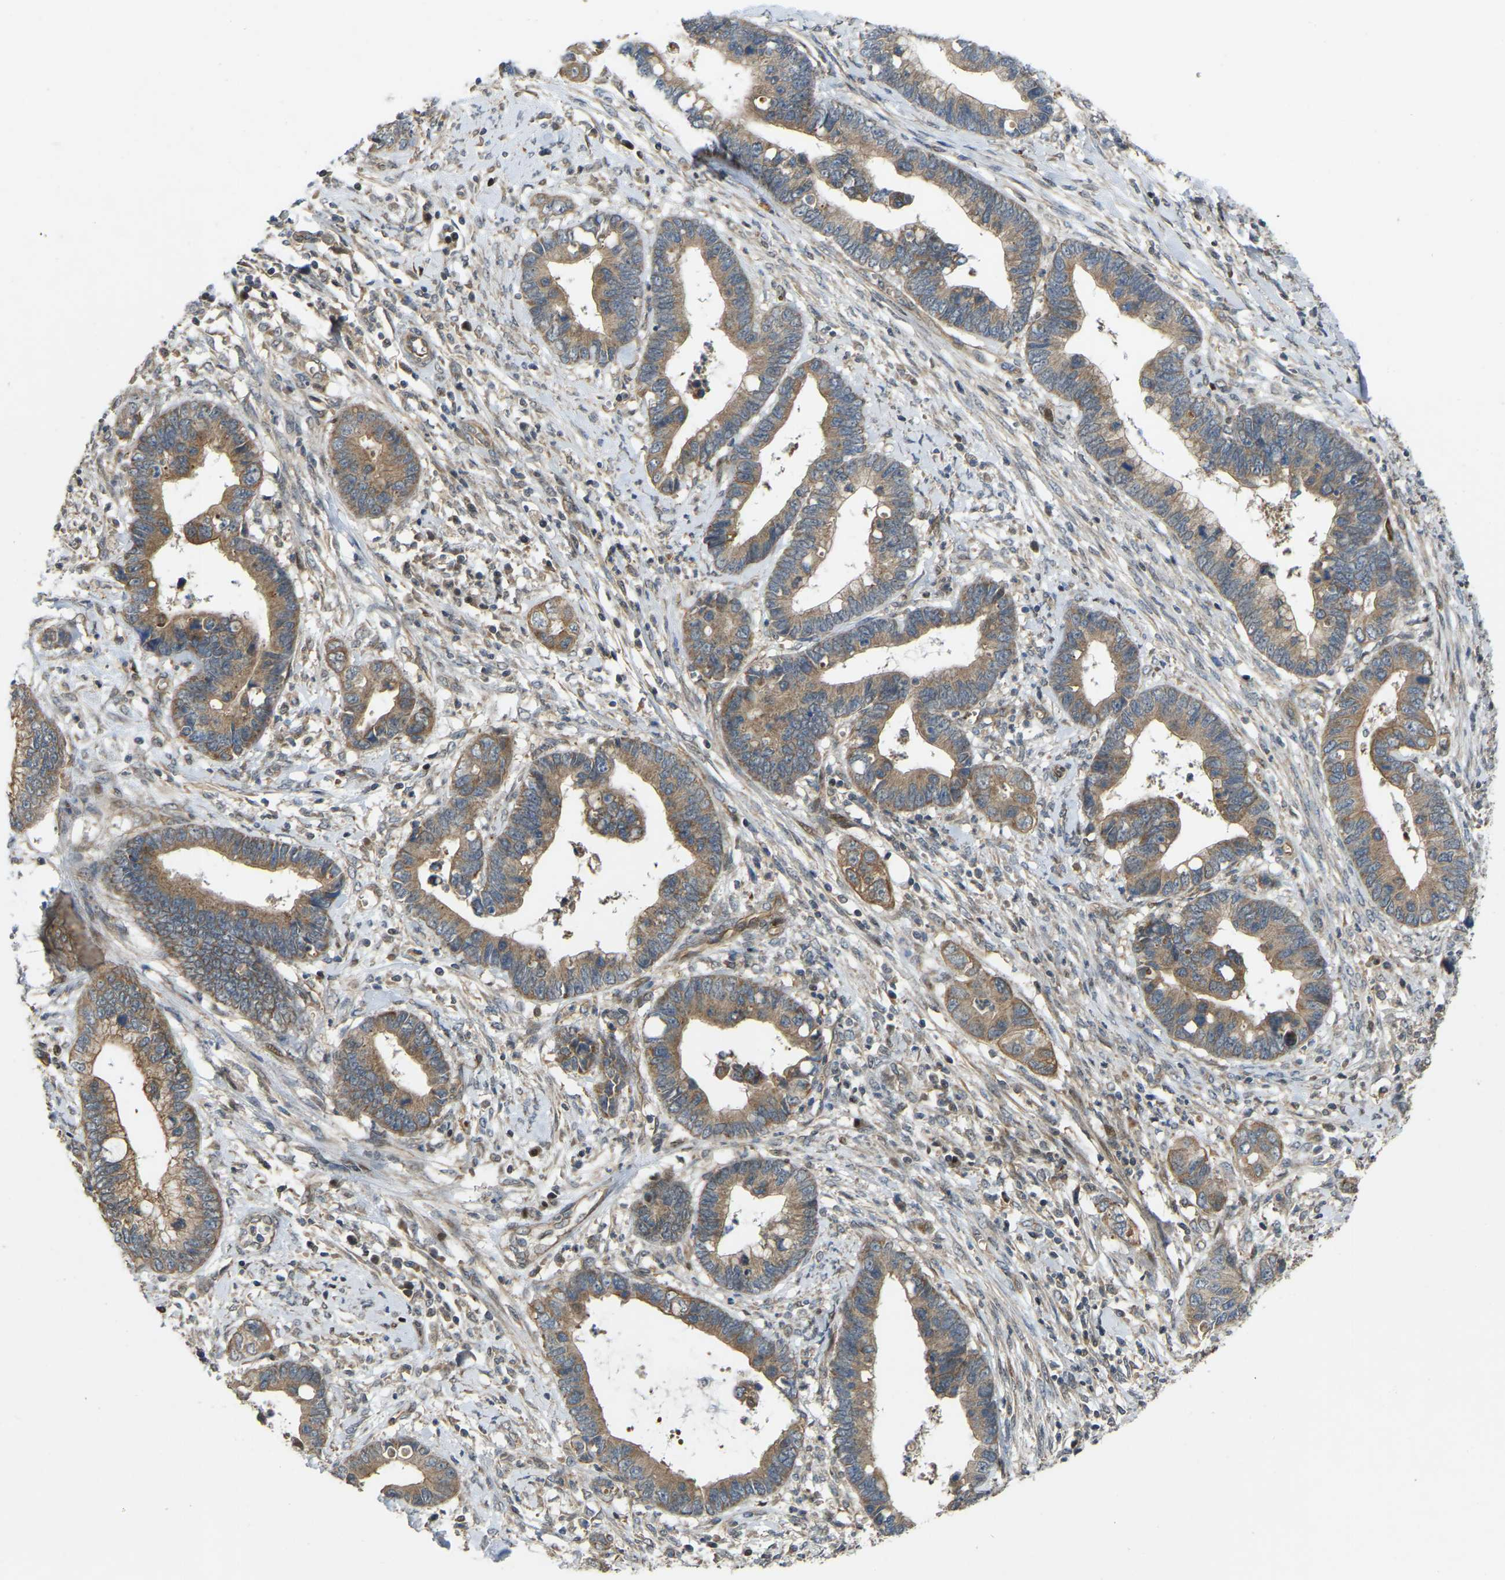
{"staining": {"intensity": "moderate", "quantity": ">75%", "location": "cytoplasmic/membranous"}, "tissue": "cervical cancer", "cell_type": "Tumor cells", "image_type": "cancer", "snomed": [{"axis": "morphology", "description": "Adenocarcinoma, NOS"}, {"axis": "topography", "description": "Cervix"}], "caption": "This is an image of immunohistochemistry staining of cervical cancer, which shows moderate positivity in the cytoplasmic/membranous of tumor cells.", "gene": "C21orf91", "patient": {"sex": "female", "age": 44}}